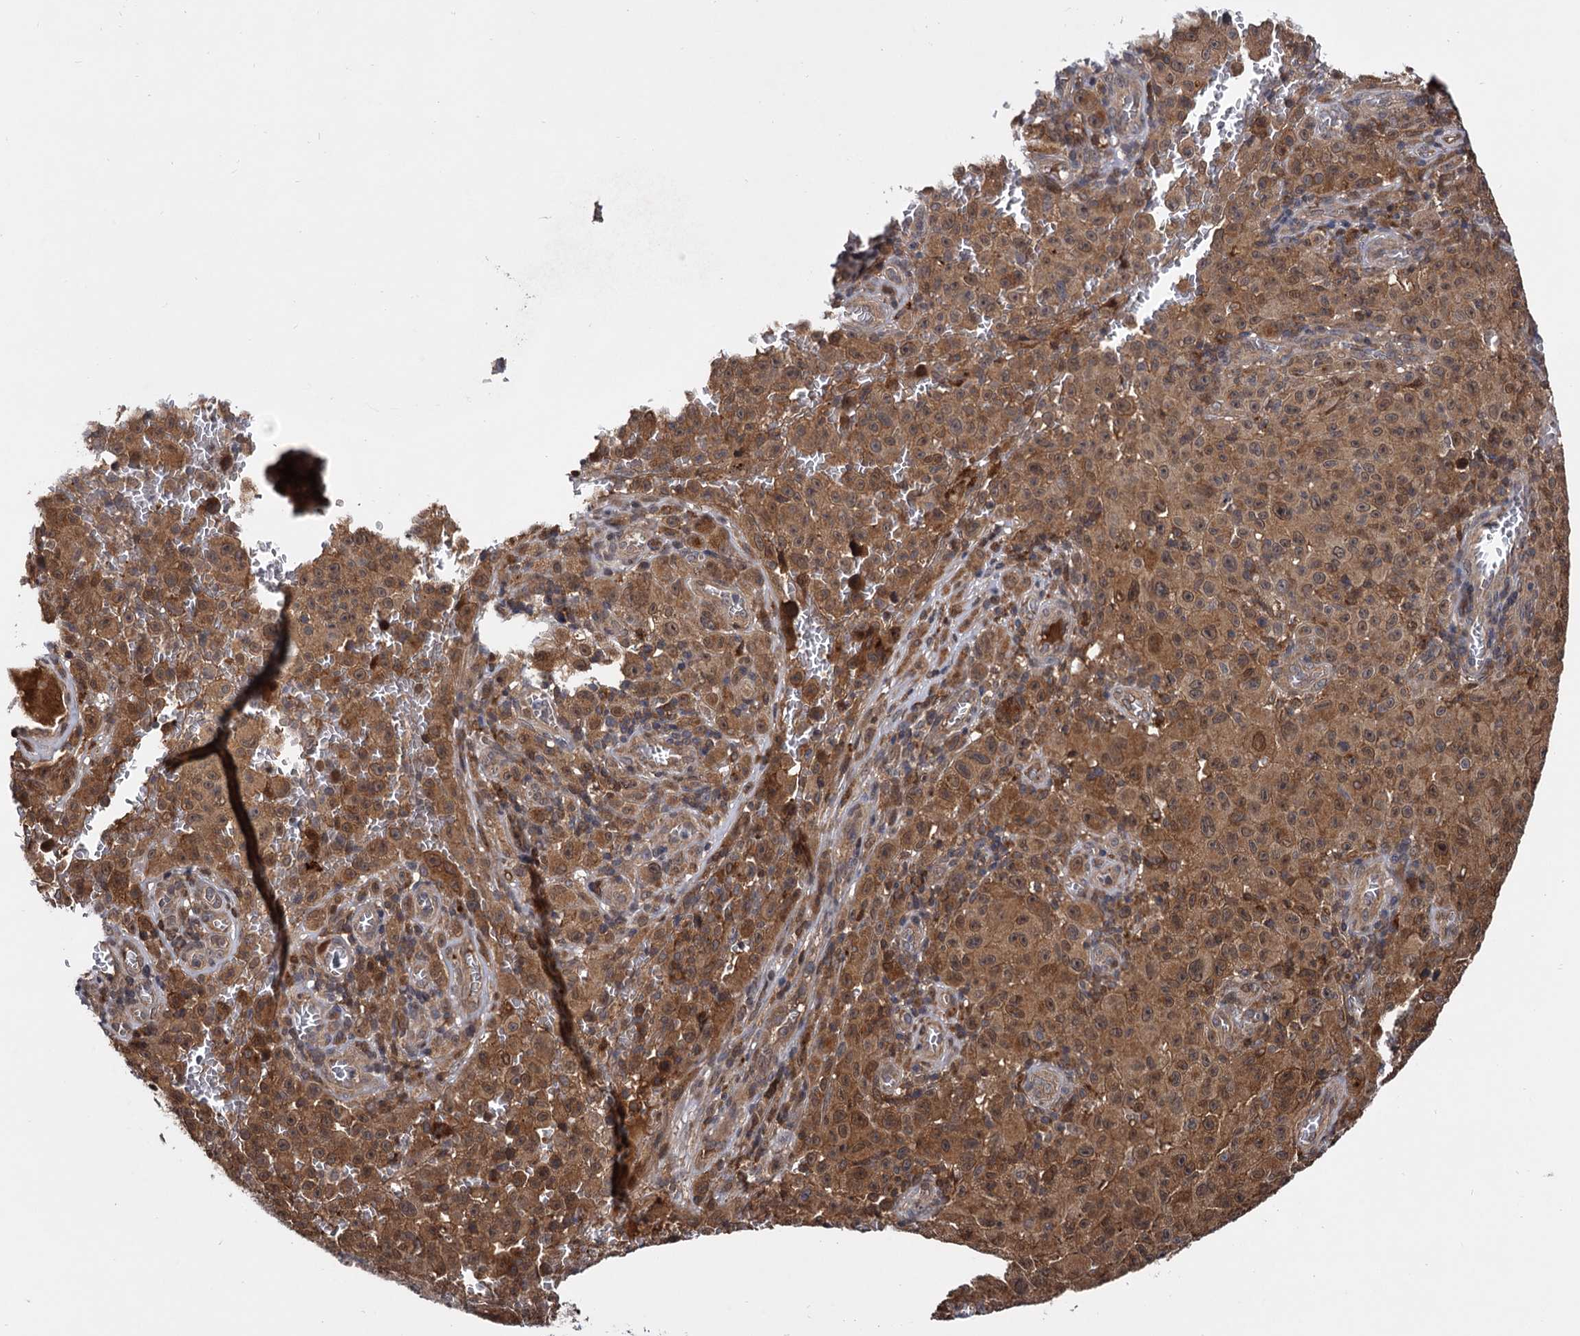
{"staining": {"intensity": "moderate", "quantity": ">75%", "location": "cytoplasmic/membranous,nuclear"}, "tissue": "melanoma", "cell_type": "Tumor cells", "image_type": "cancer", "snomed": [{"axis": "morphology", "description": "Malignant melanoma, NOS"}, {"axis": "topography", "description": "Skin"}], "caption": "Human malignant melanoma stained for a protein (brown) shows moderate cytoplasmic/membranous and nuclear positive staining in about >75% of tumor cells.", "gene": "SELENOP", "patient": {"sex": "female", "age": 82}}